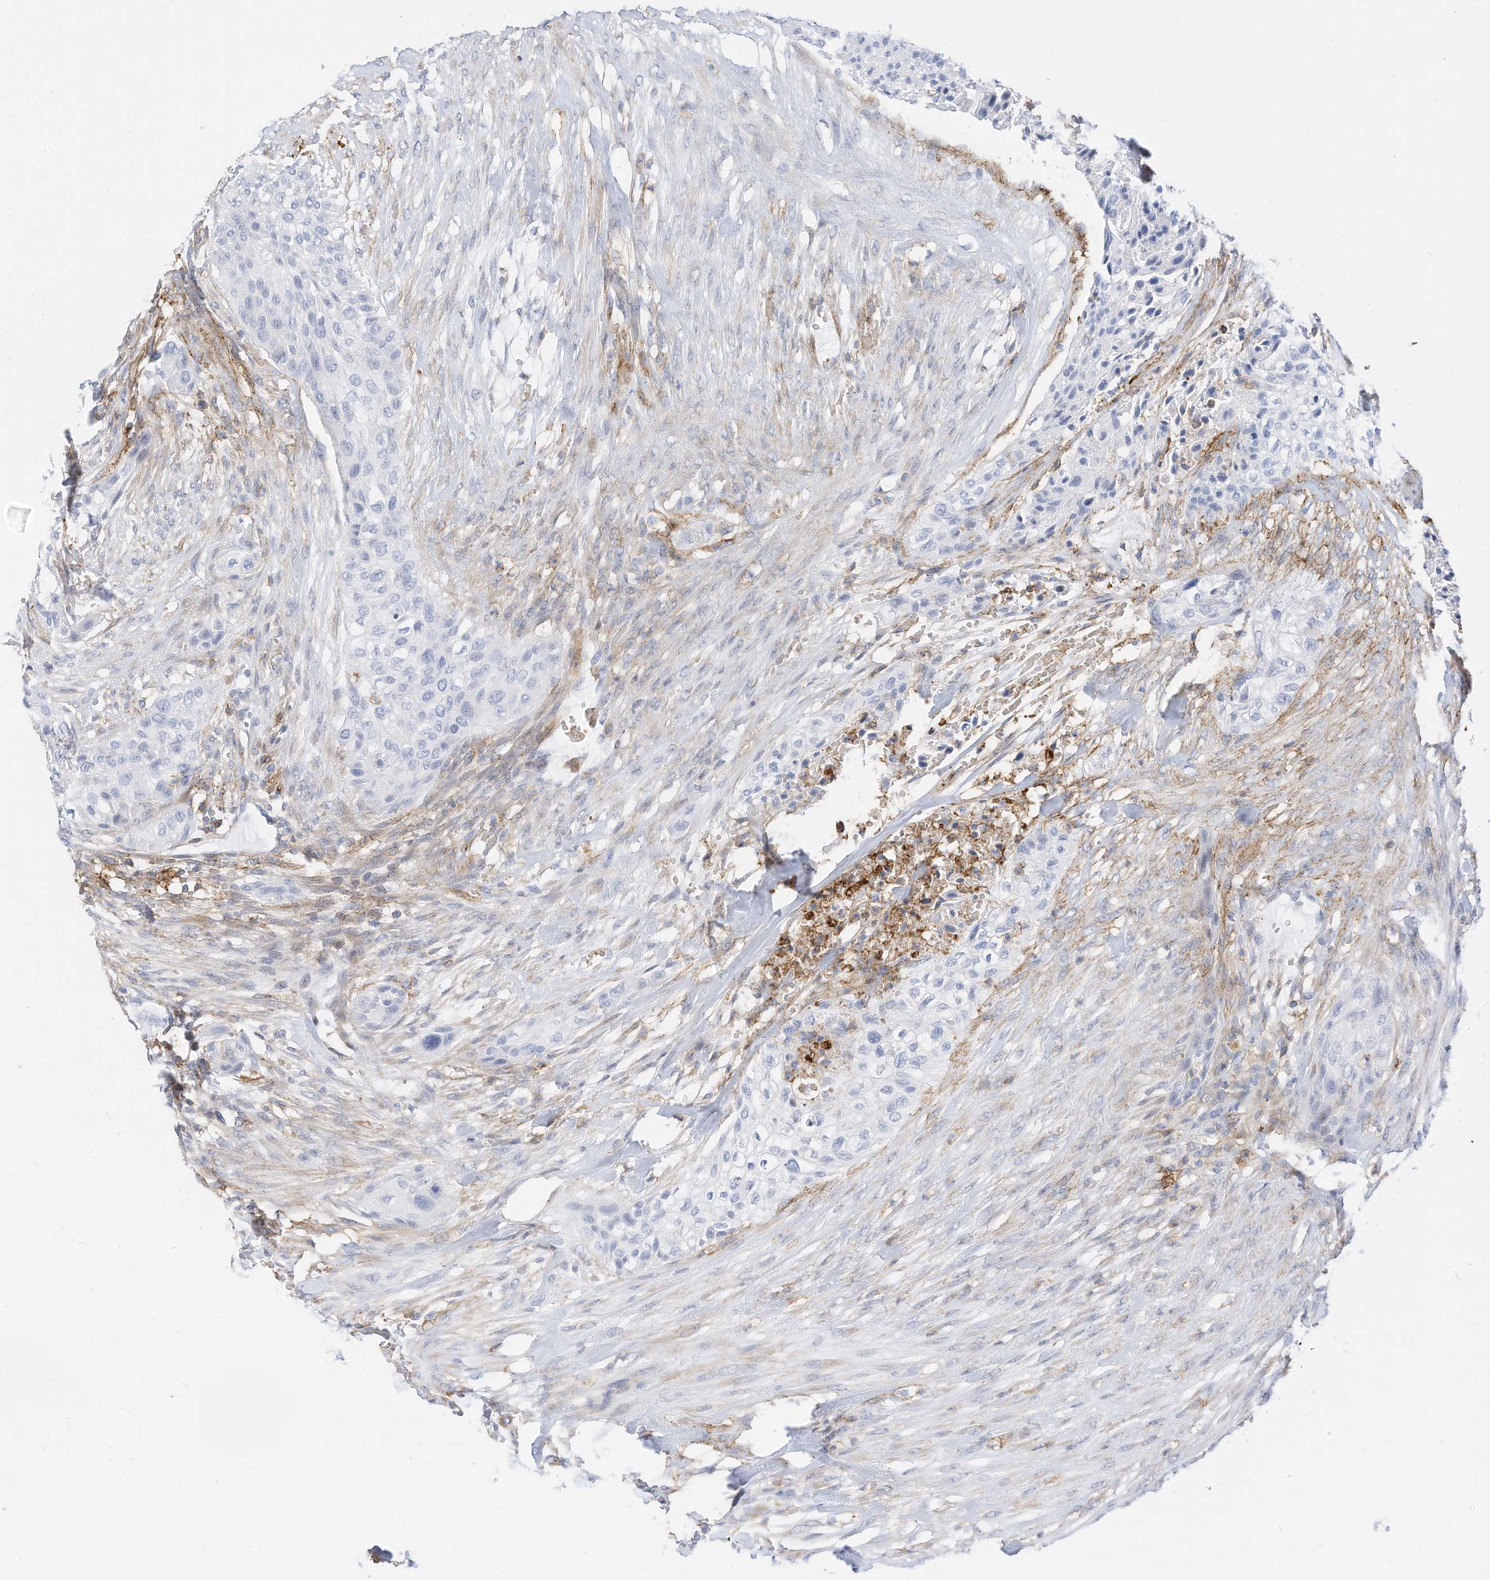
{"staining": {"intensity": "negative", "quantity": "none", "location": "none"}, "tissue": "urothelial cancer", "cell_type": "Tumor cells", "image_type": "cancer", "snomed": [{"axis": "morphology", "description": "Urothelial carcinoma, High grade"}, {"axis": "topography", "description": "Urinary bladder"}], "caption": "Tumor cells are negative for brown protein staining in urothelial carcinoma (high-grade). (DAB (3,3'-diaminobenzidine) immunohistochemistry (IHC), high magnification).", "gene": "TXNDC9", "patient": {"sex": "male", "age": 35}}